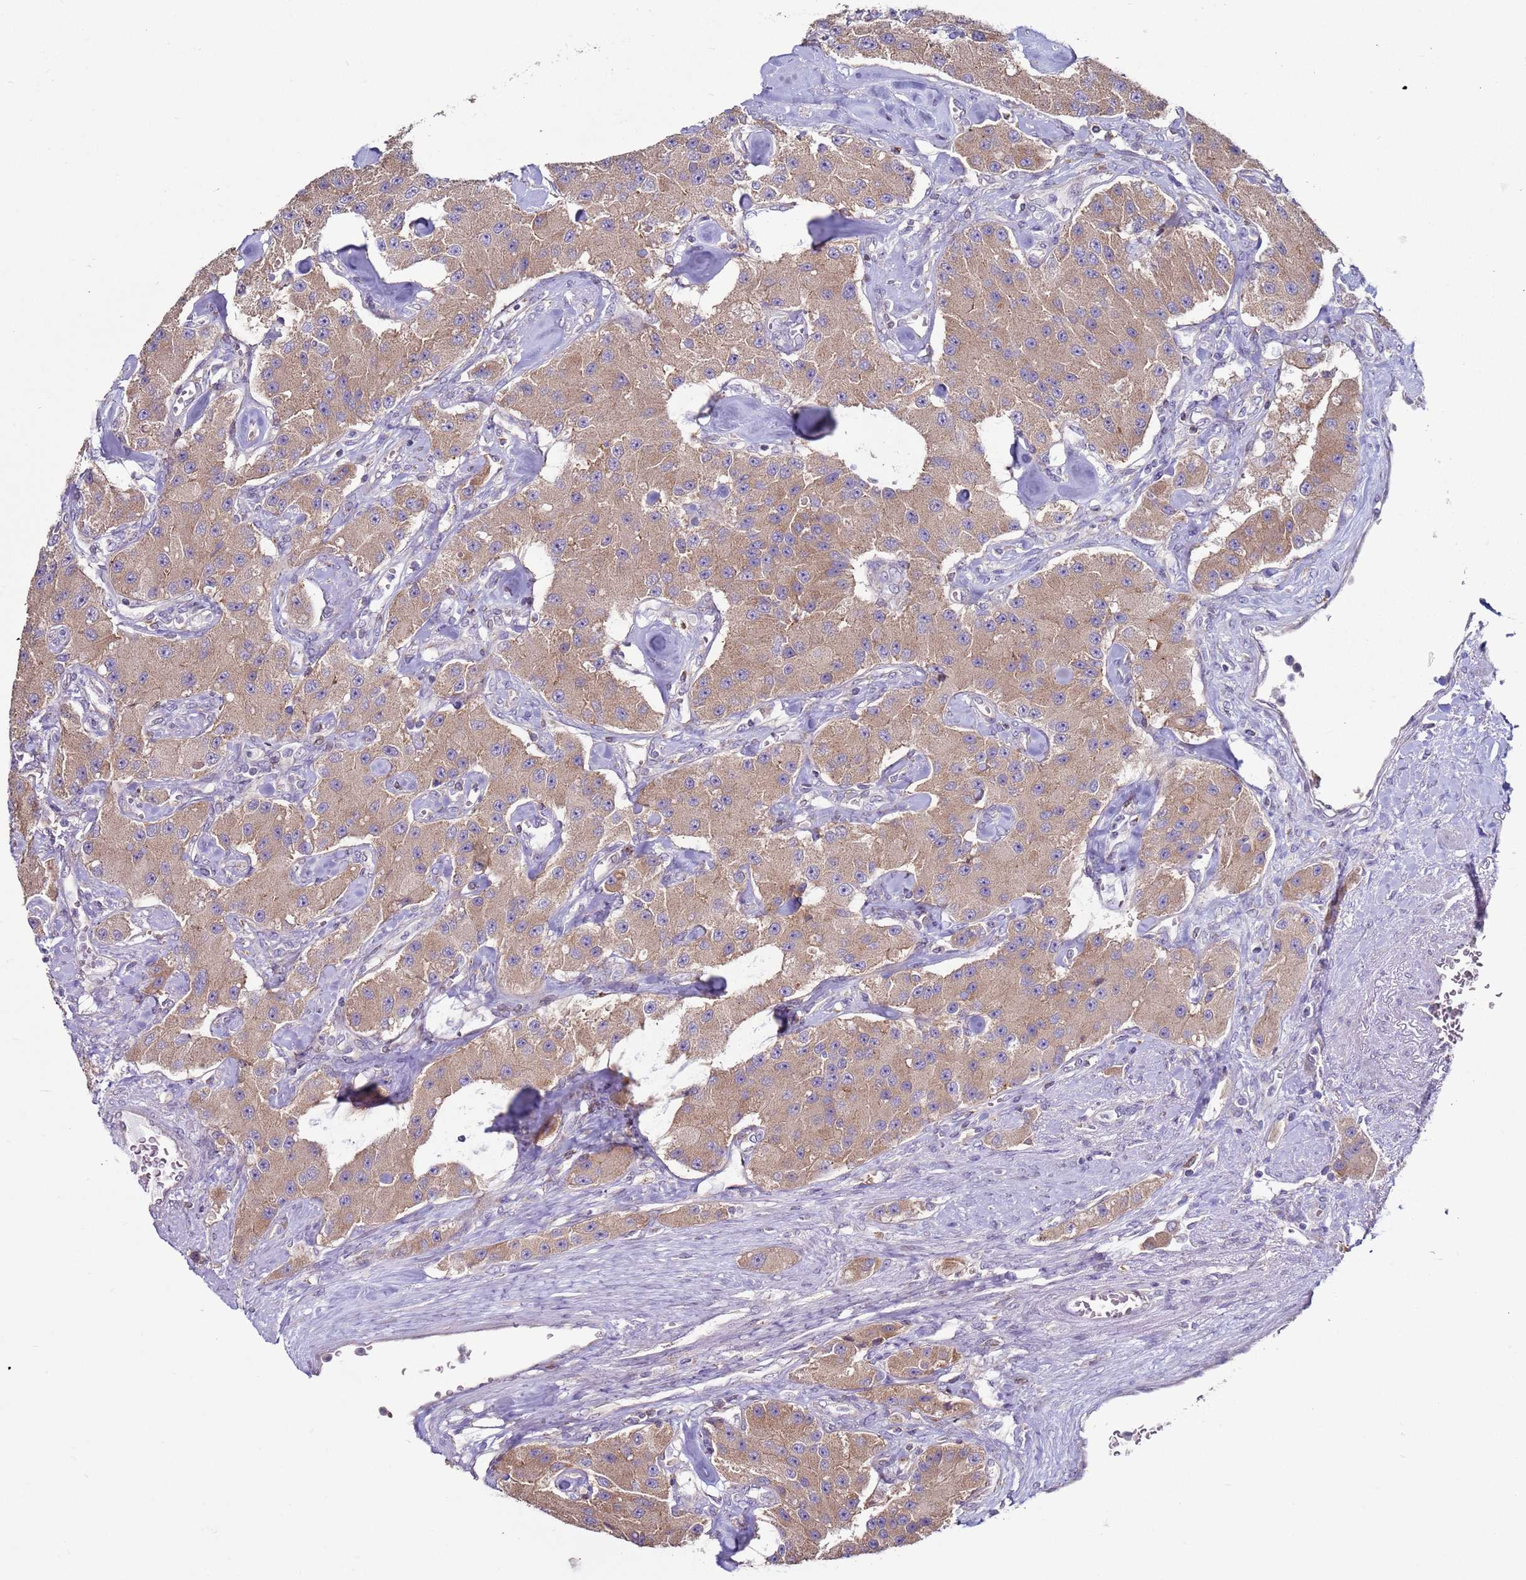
{"staining": {"intensity": "moderate", "quantity": ">75%", "location": "cytoplasmic/membranous"}, "tissue": "carcinoid", "cell_type": "Tumor cells", "image_type": "cancer", "snomed": [{"axis": "morphology", "description": "Carcinoid, malignant, NOS"}, {"axis": "topography", "description": "Pancreas"}], "caption": "Moderate cytoplasmic/membranous expression is present in about >75% of tumor cells in malignant carcinoid. Immunohistochemistry stains the protein of interest in brown and the nuclei are stained blue.", "gene": "DIP2B", "patient": {"sex": "male", "age": 41}}